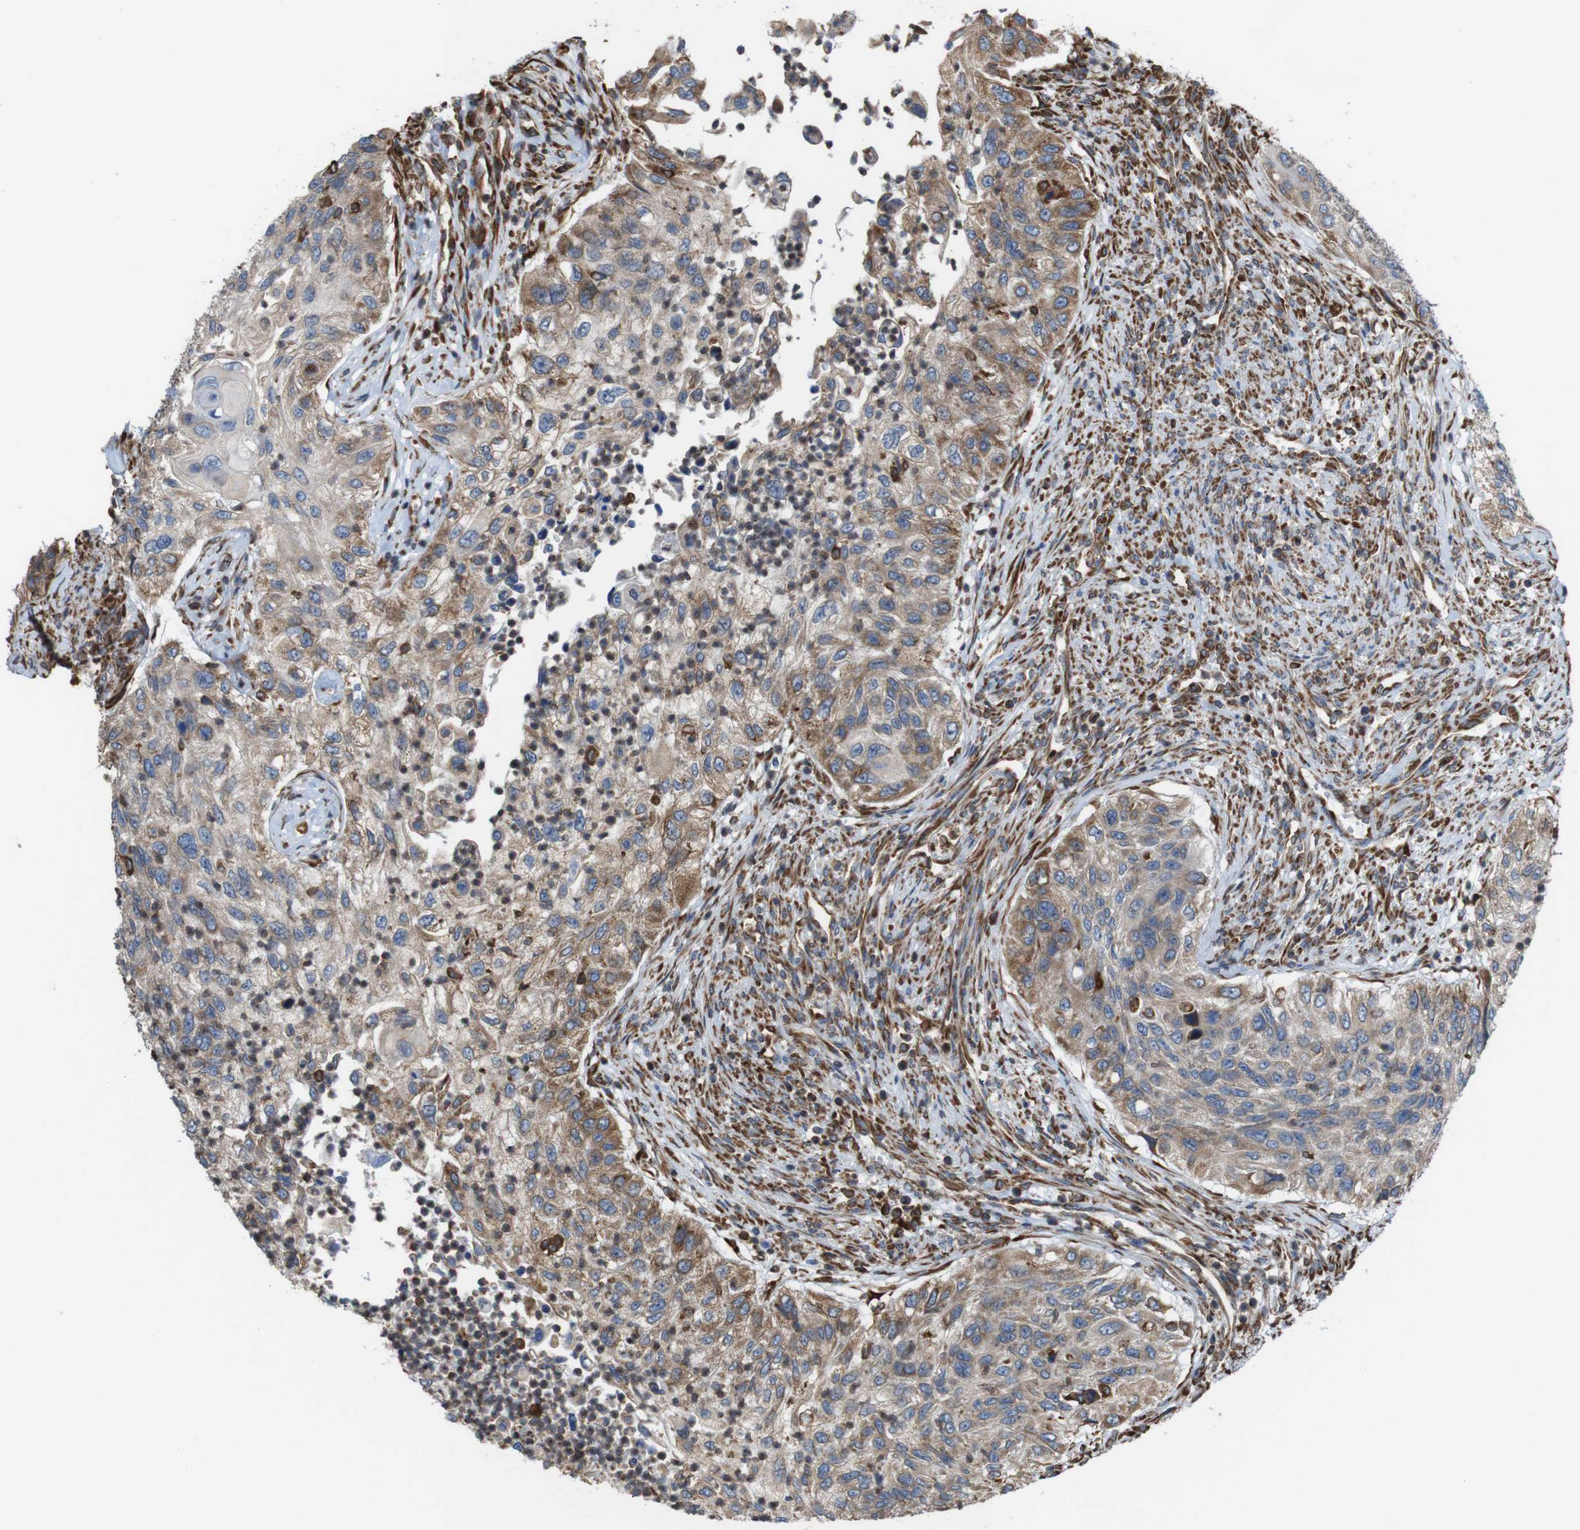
{"staining": {"intensity": "weak", "quantity": ">75%", "location": "cytoplasmic/membranous"}, "tissue": "urothelial cancer", "cell_type": "Tumor cells", "image_type": "cancer", "snomed": [{"axis": "morphology", "description": "Urothelial carcinoma, High grade"}, {"axis": "topography", "description": "Urinary bladder"}], "caption": "The image shows immunohistochemical staining of urothelial cancer. There is weak cytoplasmic/membranous staining is present in about >75% of tumor cells.", "gene": "UGGT1", "patient": {"sex": "female", "age": 60}}